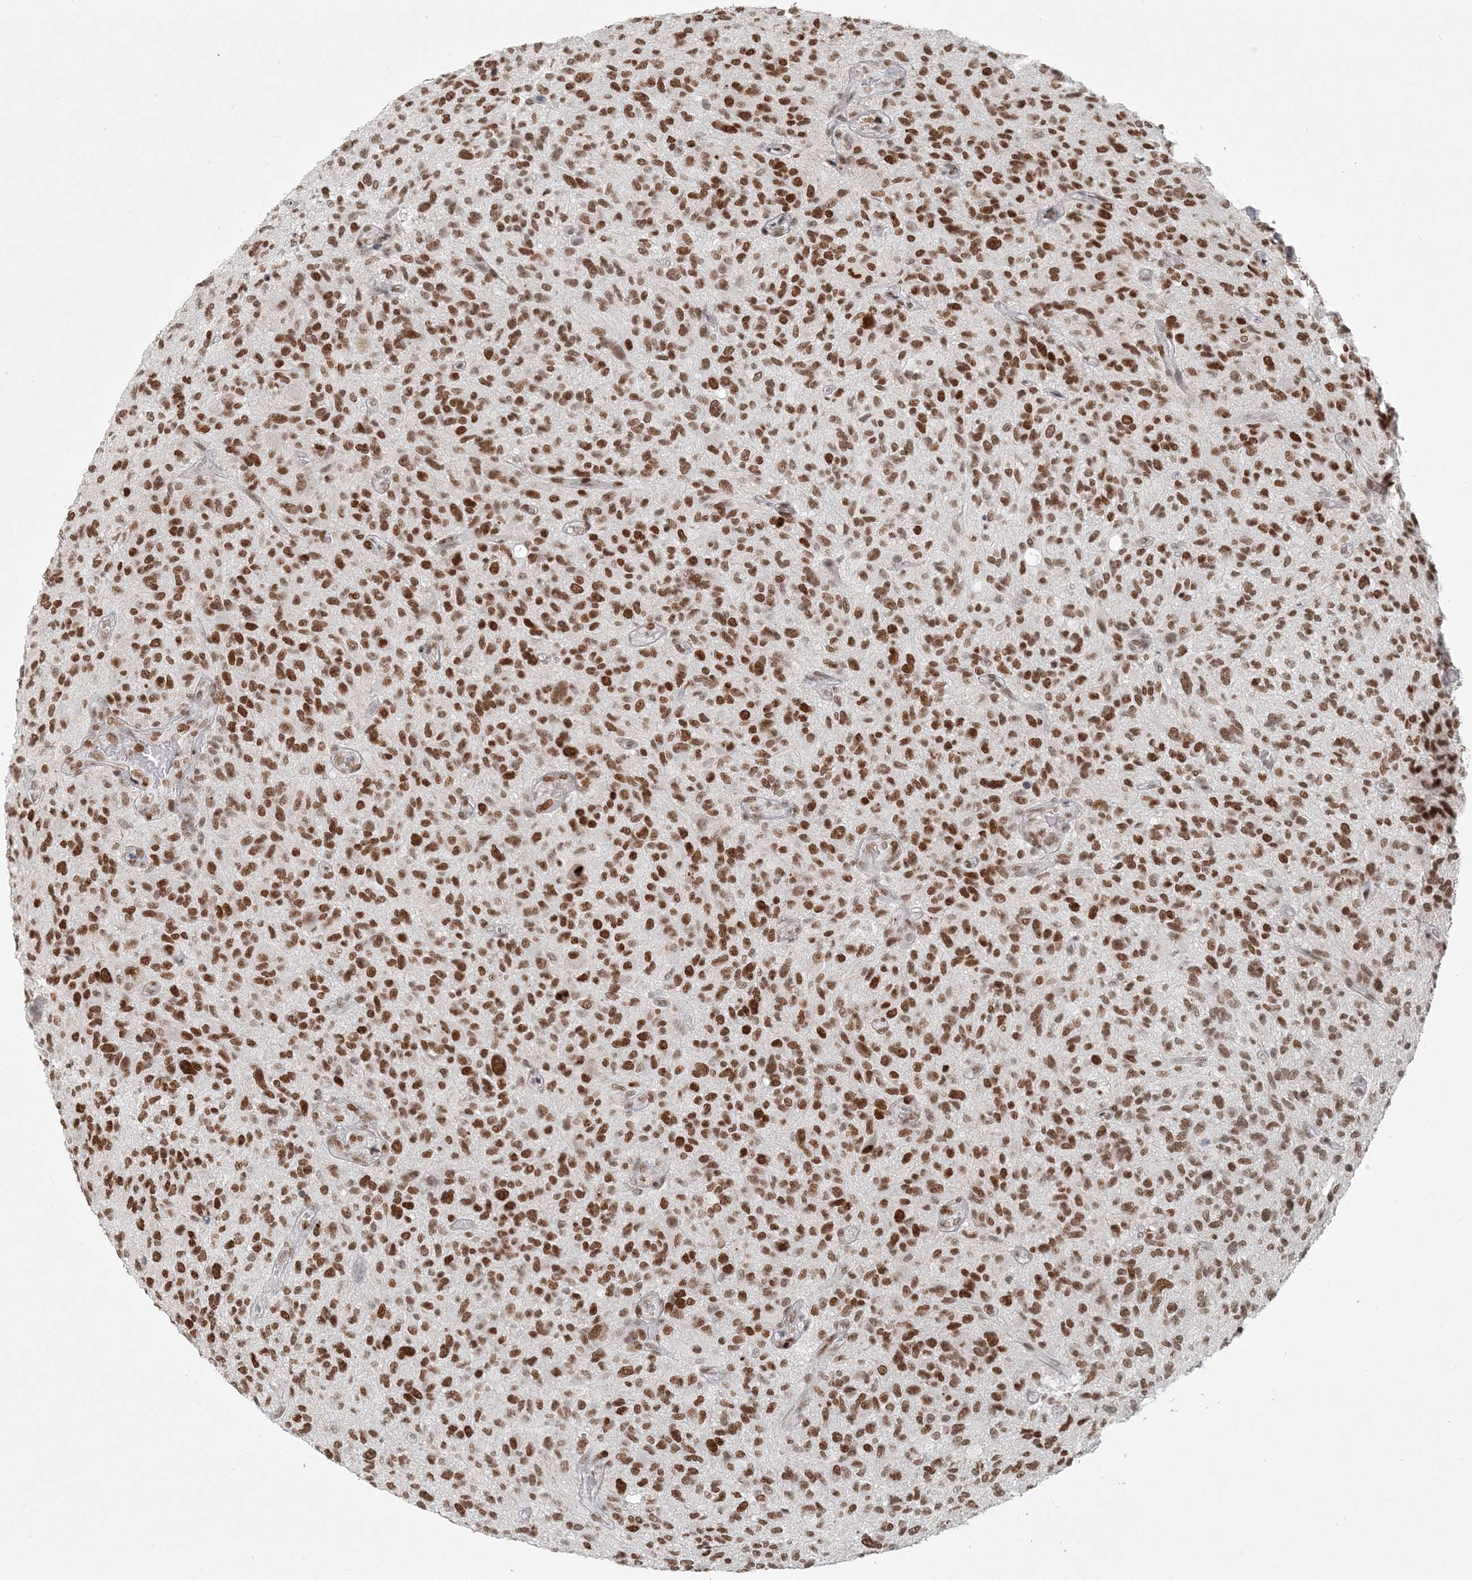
{"staining": {"intensity": "strong", "quantity": ">75%", "location": "nuclear"}, "tissue": "glioma", "cell_type": "Tumor cells", "image_type": "cancer", "snomed": [{"axis": "morphology", "description": "Glioma, malignant, High grade"}, {"axis": "topography", "description": "Brain"}], "caption": "A high-resolution photomicrograph shows IHC staining of glioma, which demonstrates strong nuclear positivity in about >75% of tumor cells.", "gene": "BAZ1B", "patient": {"sex": "male", "age": 47}}